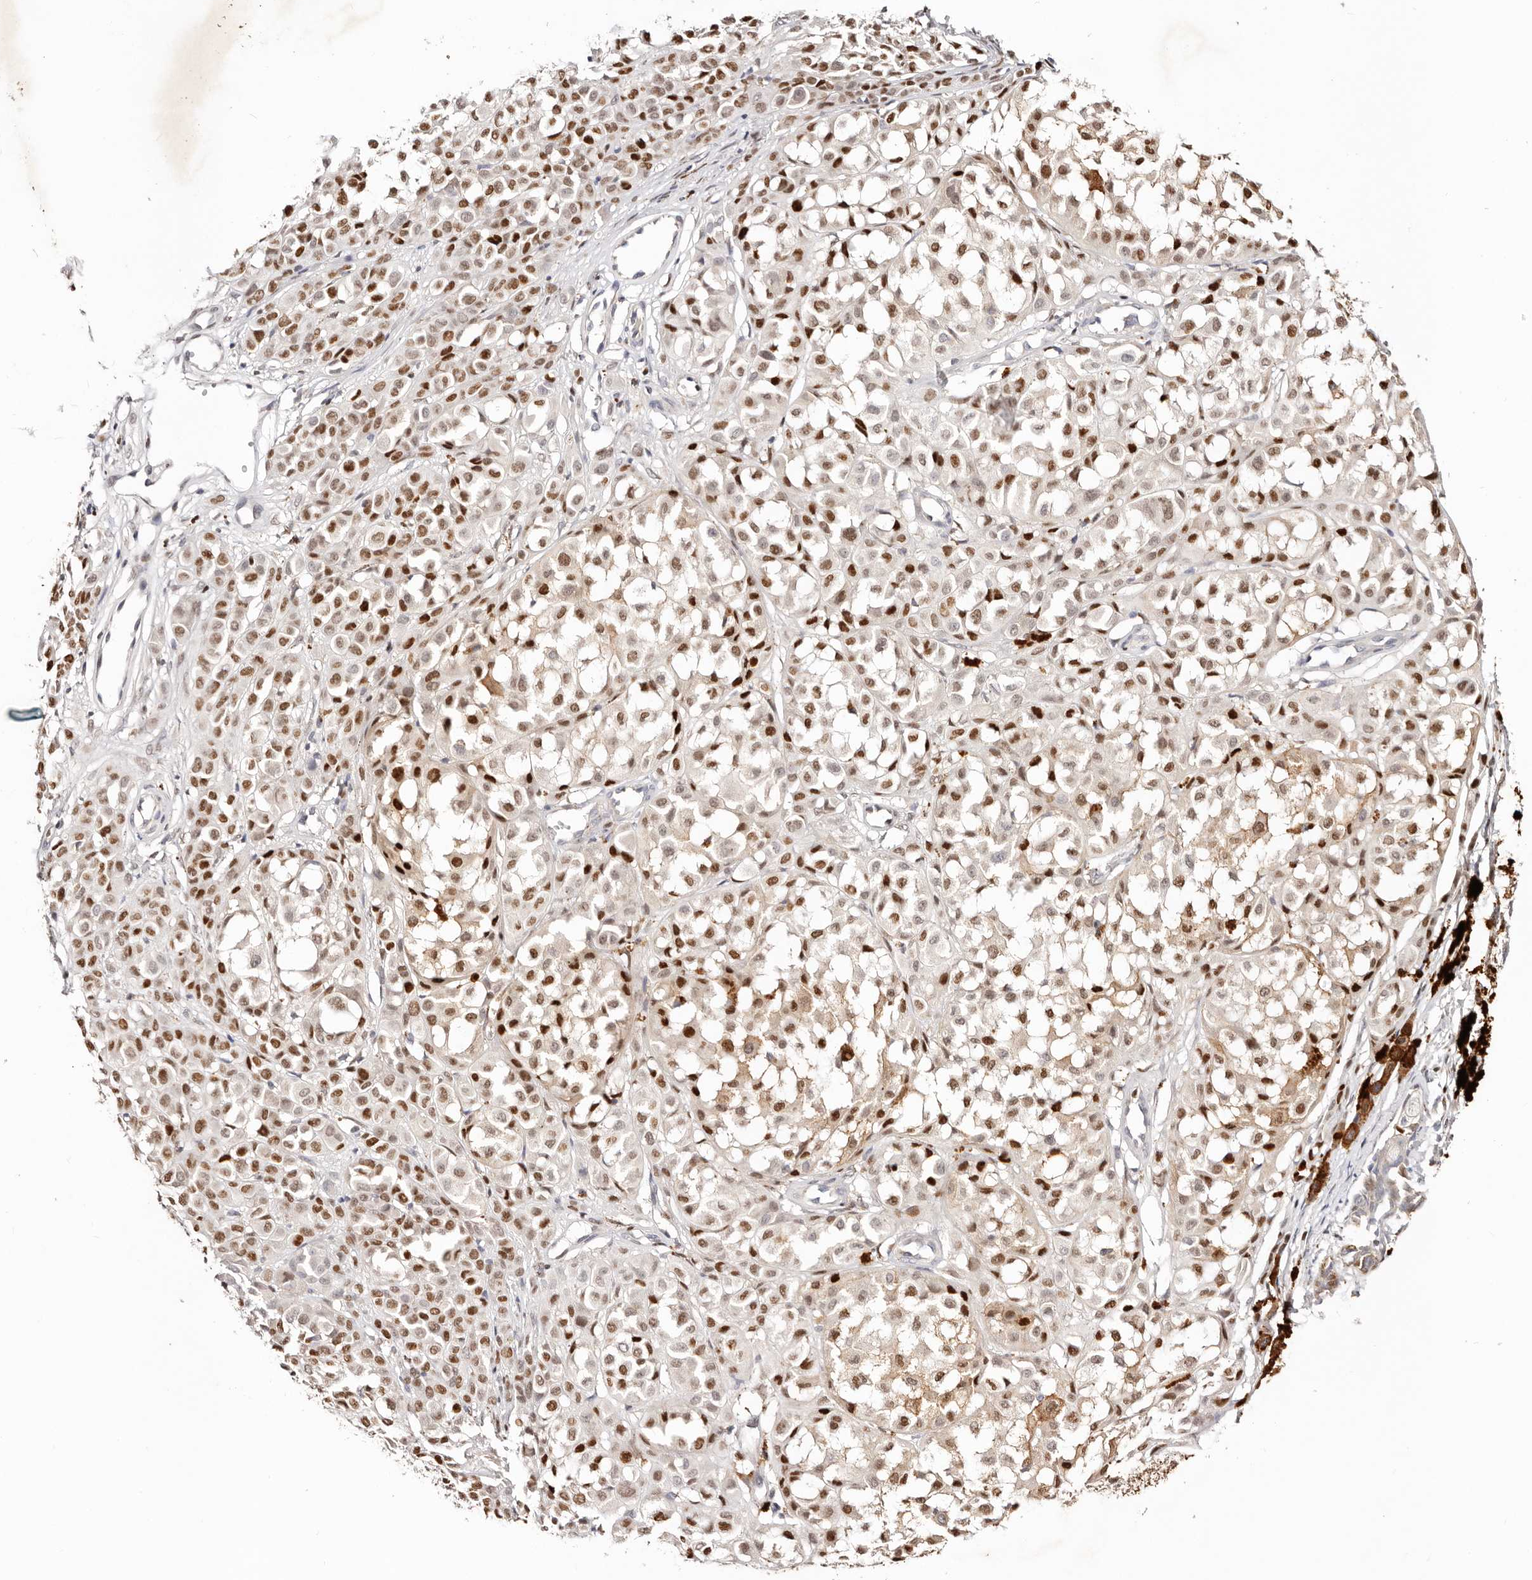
{"staining": {"intensity": "strong", "quantity": "25%-75%", "location": "cytoplasmic/membranous,nuclear"}, "tissue": "melanoma", "cell_type": "Tumor cells", "image_type": "cancer", "snomed": [{"axis": "morphology", "description": "Malignant melanoma, NOS"}, {"axis": "topography", "description": "Skin of leg"}], "caption": "Melanoma tissue displays strong cytoplasmic/membranous and nuclear staining in approximately 25%-75% of tumor cells (DAB IHC with brightfield microscopy, high magnification).", "gene": "IQGAP3", "patient": {"sex": "female", "age": 72}}